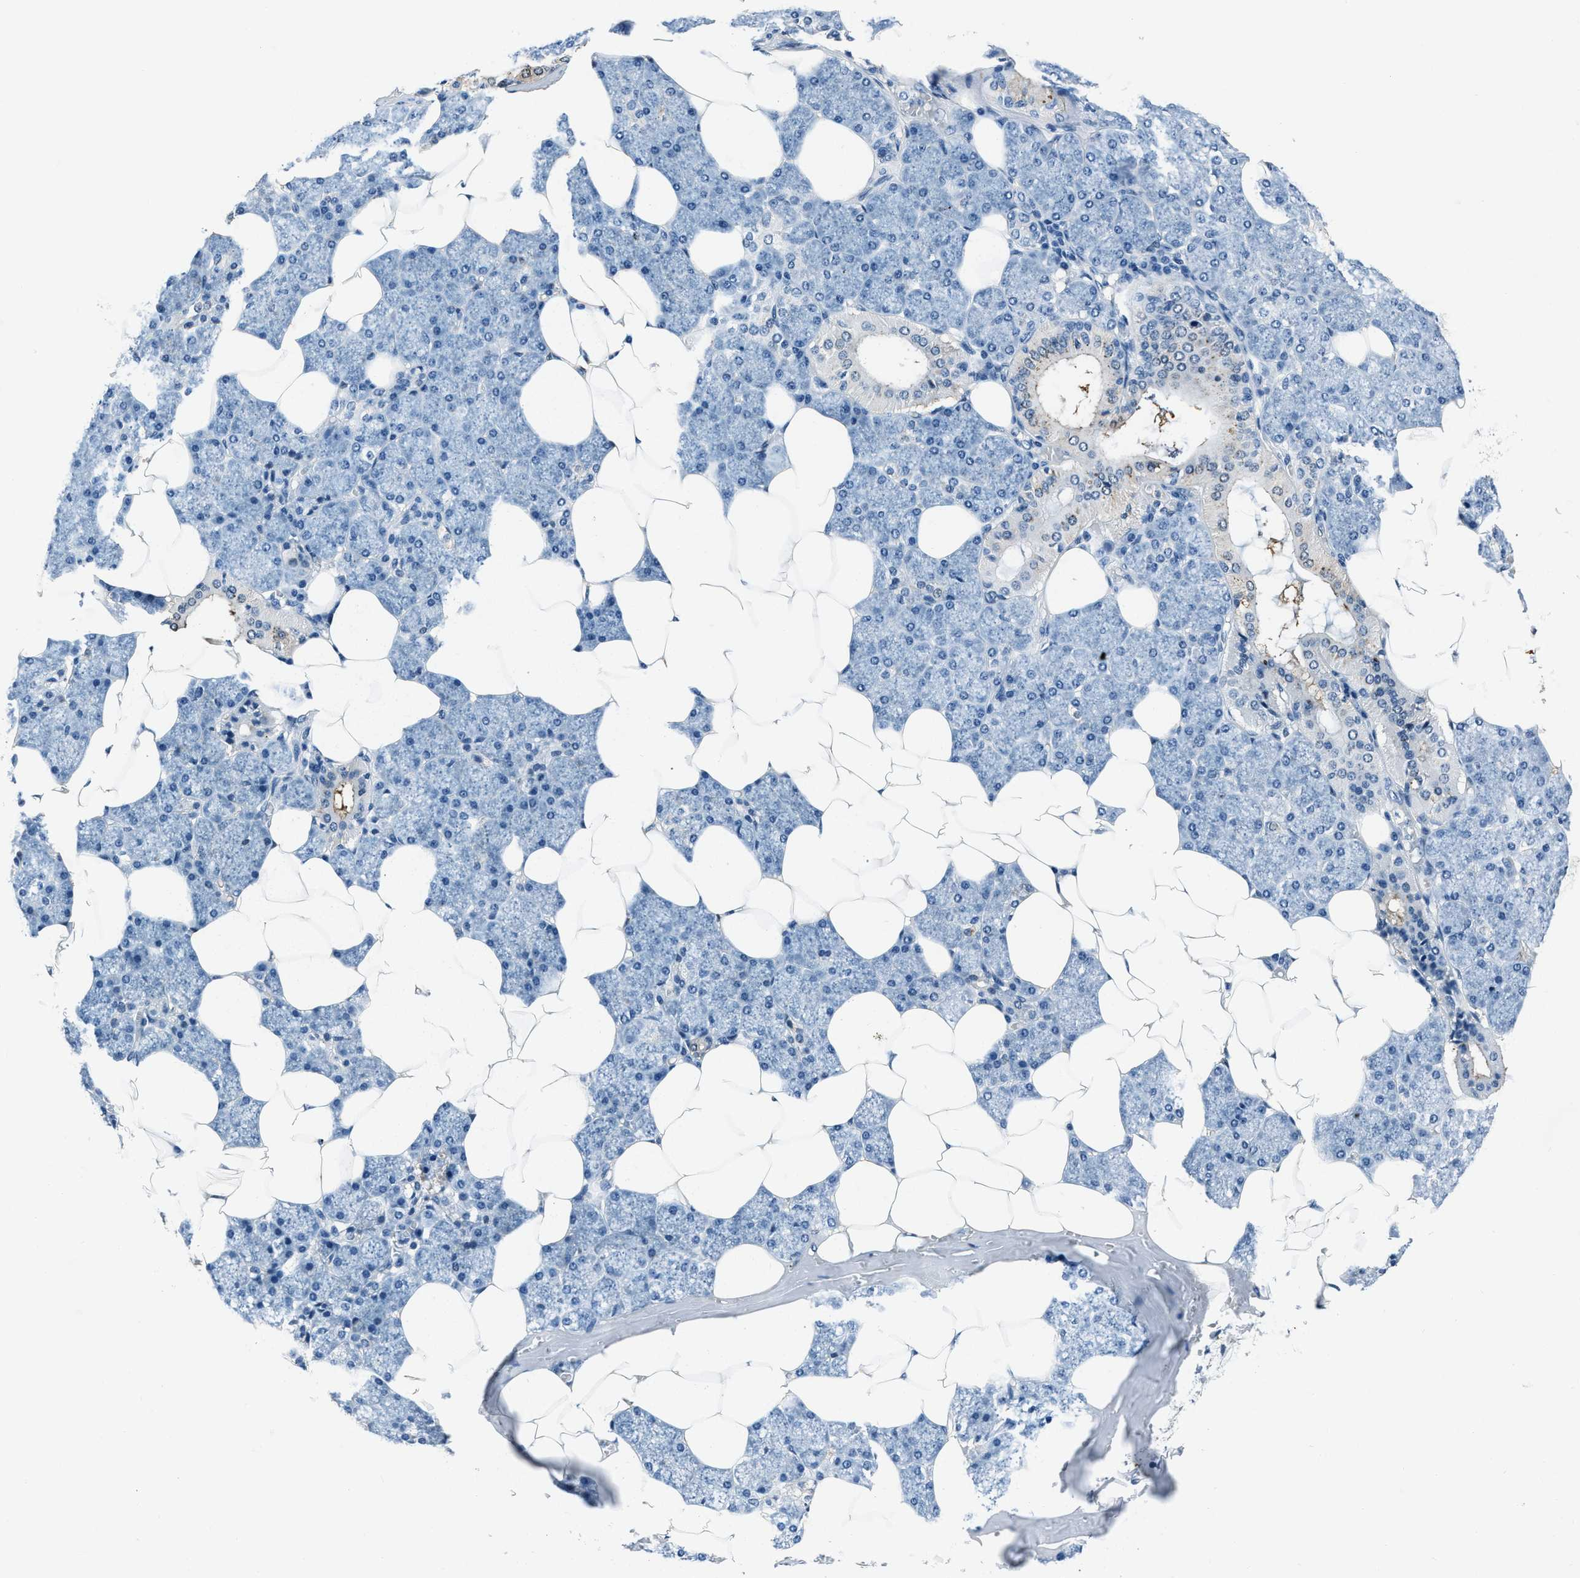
{"staining": {"intensity": "moderate", "quantity": "<25%", "location": "cytoplasmic/membranous"}, "tissue": "salivary gland", "cell_type": "Glandular cells", "image_type": "normal", "snomed": [{"axis": "morphology", "description": "Normal tissue, NOS"}, {"axis": "topography", "description": "Salivary gland"}], "caption": "Normal salivary gland exhibits moderate cytoplasmic/membranous expression in approximately <25% of glandular cells.", "gene": "PTPDC1", "patient": {"sex": "male", "age": 62}}